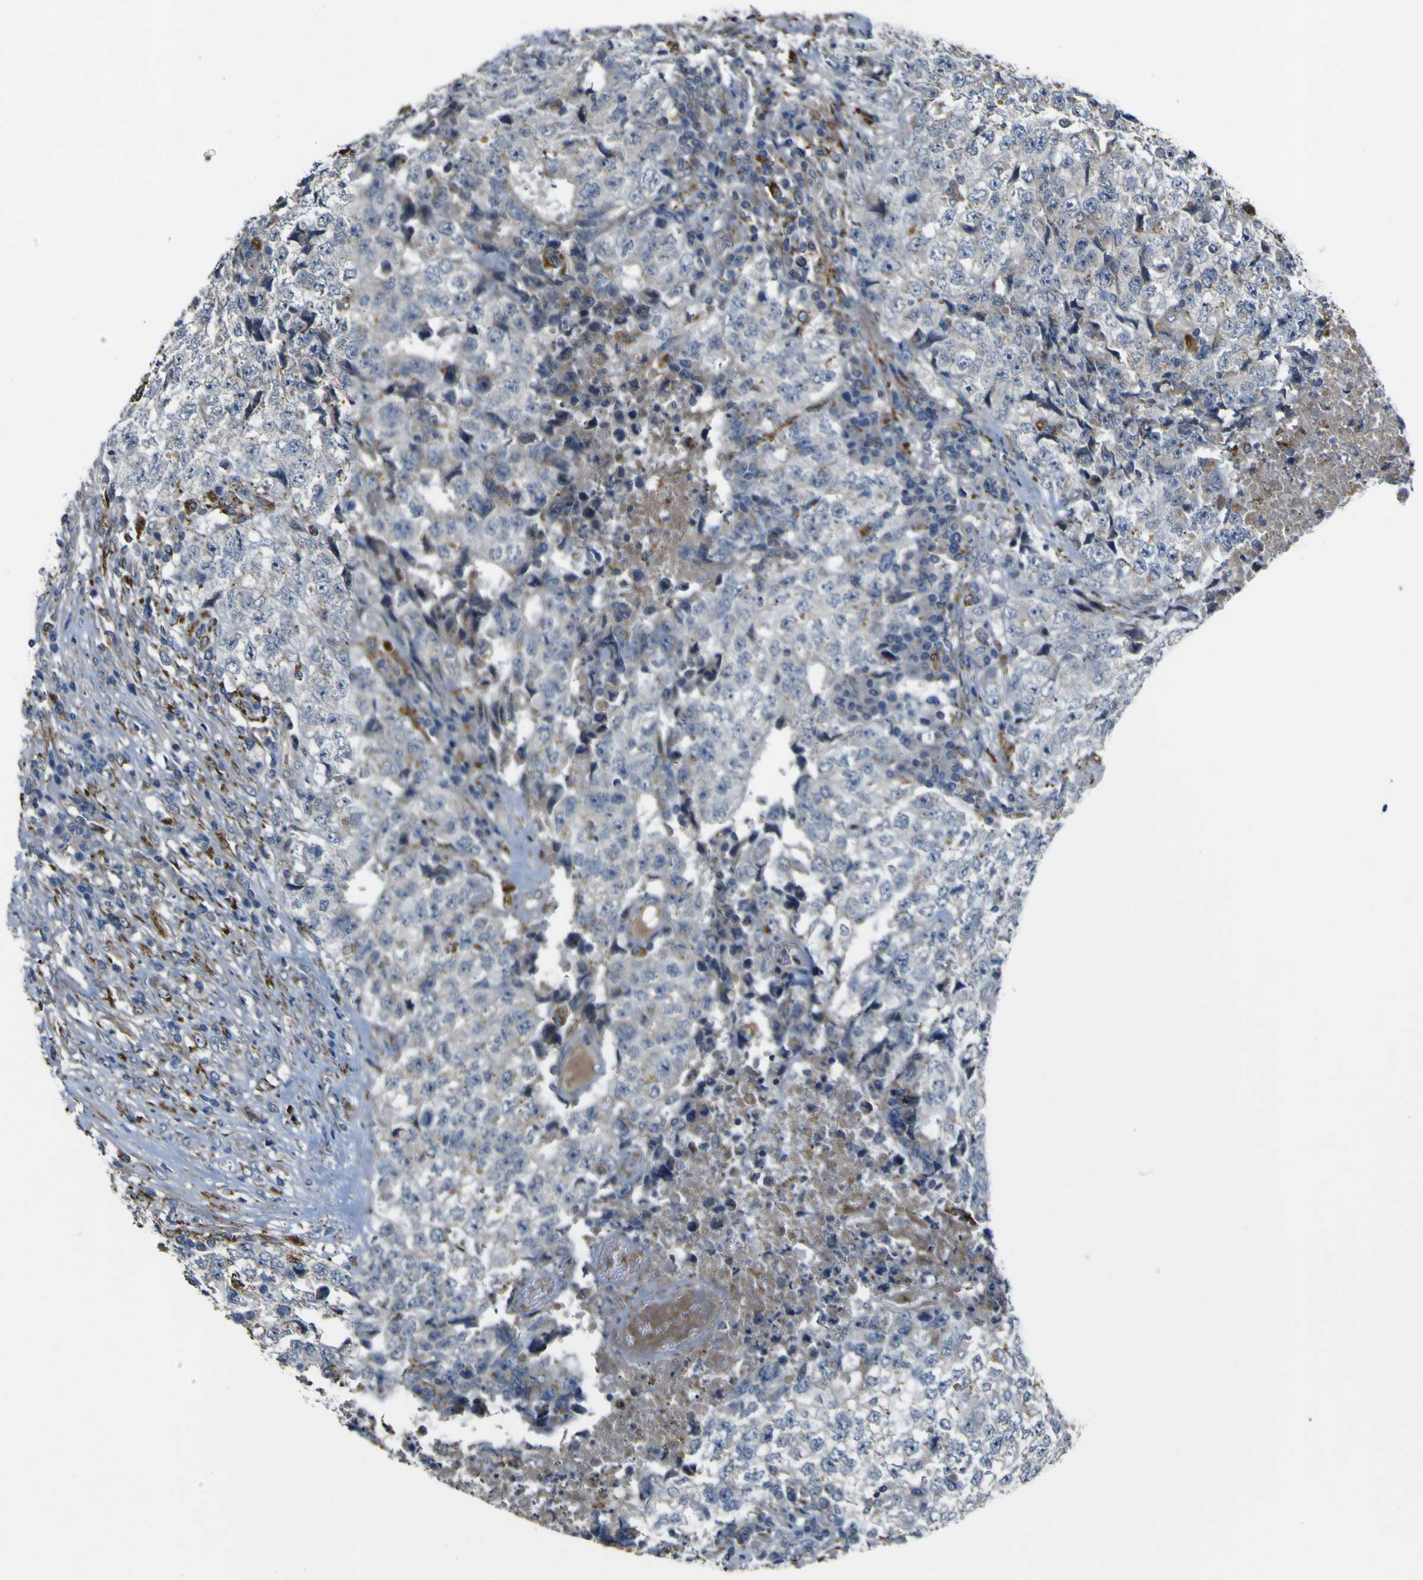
{"staining": {"intensity": "negative", "quantity": "none", "location": "none"}, "tissue": "testis cancer", "cell_type": "Tumor cells", "image_type": "cancer", "snomed": [{"axis": "morphology", "description": "Necrosis, NOS"}, {"axis": "morphology", "description": "Carcinoma, Embryonal, NOS"}, {"axis": "topography", "description": "Testis"}], "caption": "IHC histopathology image of testis cancer stained for a protein (brown), which reveals no positivity in tumor cells.", "gene": "GPLD1", "patient": {"sex": "male", "age": 19}}